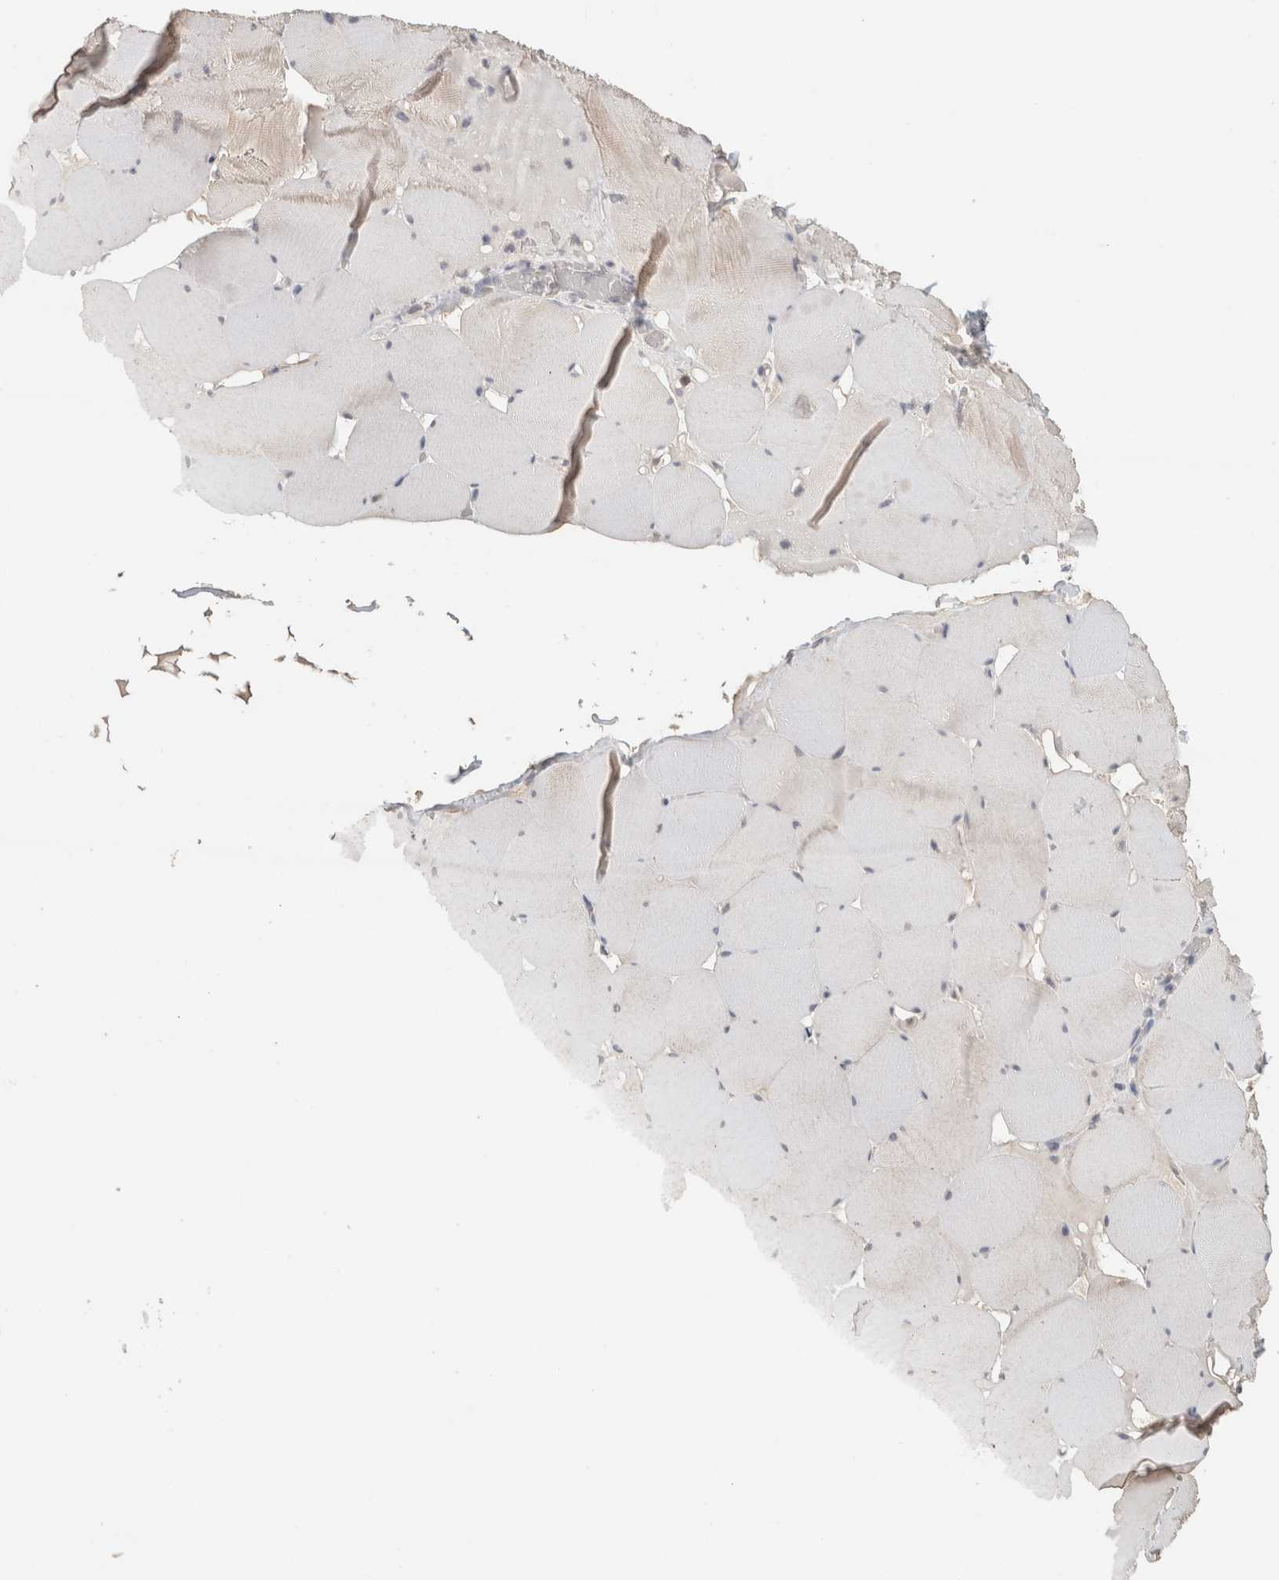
{"staining": {"intensity": "weak", "quantity": "<25%", "location": "cytoplasmic/membranous"}, "tissue": "skeletal muscle", "cell_type": "Myocytes", "image_type": "normal", "snomed": [{"axis": "morphology", "description": "Normal tissue, NOS"}, {"axis": "topography", "description": "Skeletal muscle"}], "caption": "DAB (3,3'-diaminobenzidine) immunohistochemical staining of unremarkable skeletal muscle exhibits no significant expression in myocytes. (DAB immunohistochemistry visualized using brightfield microscopy, high magnification).", "gene": "TRAT1", "patient": {"sex": "male", "age": 62}}